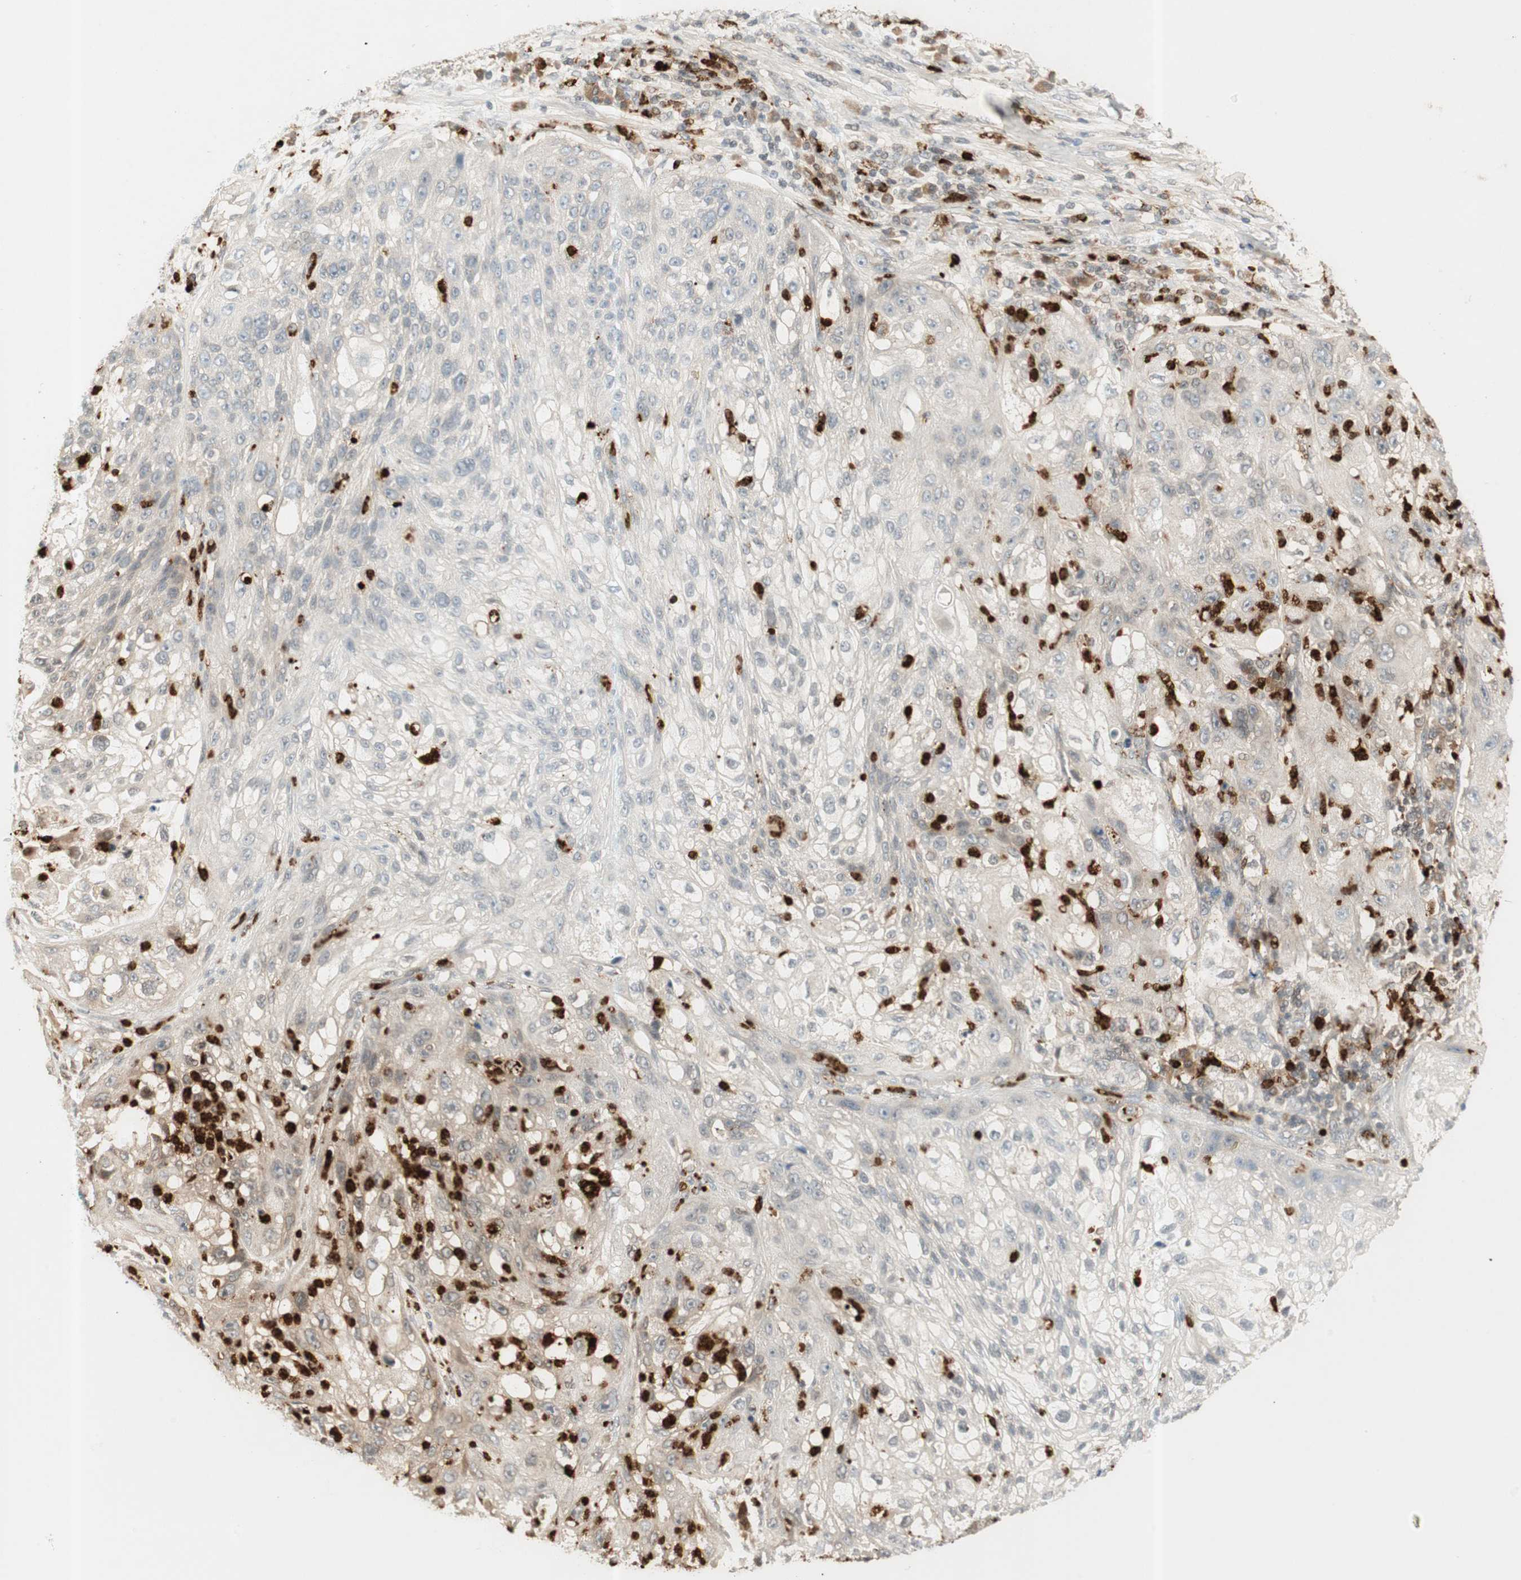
{"staining": {"intensity": "weak", "quantity": "25%-75%", "location": "cytoplasmic/membranous"}, "tissue": "lung cancer", "cell_type": "Tumor cells", "image_type": "cancer", "snomed": [{"axis": "morphology", "description": "Inflammation, NOS"}, {"axis": "morphology", "description": "Squamous cell carcinoma, NOS"}, {"axis": "topography", "description": "Lymph node"}, {"axis": "topography", "description": "Soft tissue"}, {"axis": "topography", "description": "Lung"}], "caption": "A high-resolution micrograph shows IHC staining of lung cancer, which shows weak cytoplasmic/membranous expression in approximately 25%-75% of tumor cells.", "gene": "PRTN3", "patient": {"sex": "male", "age": 66}}